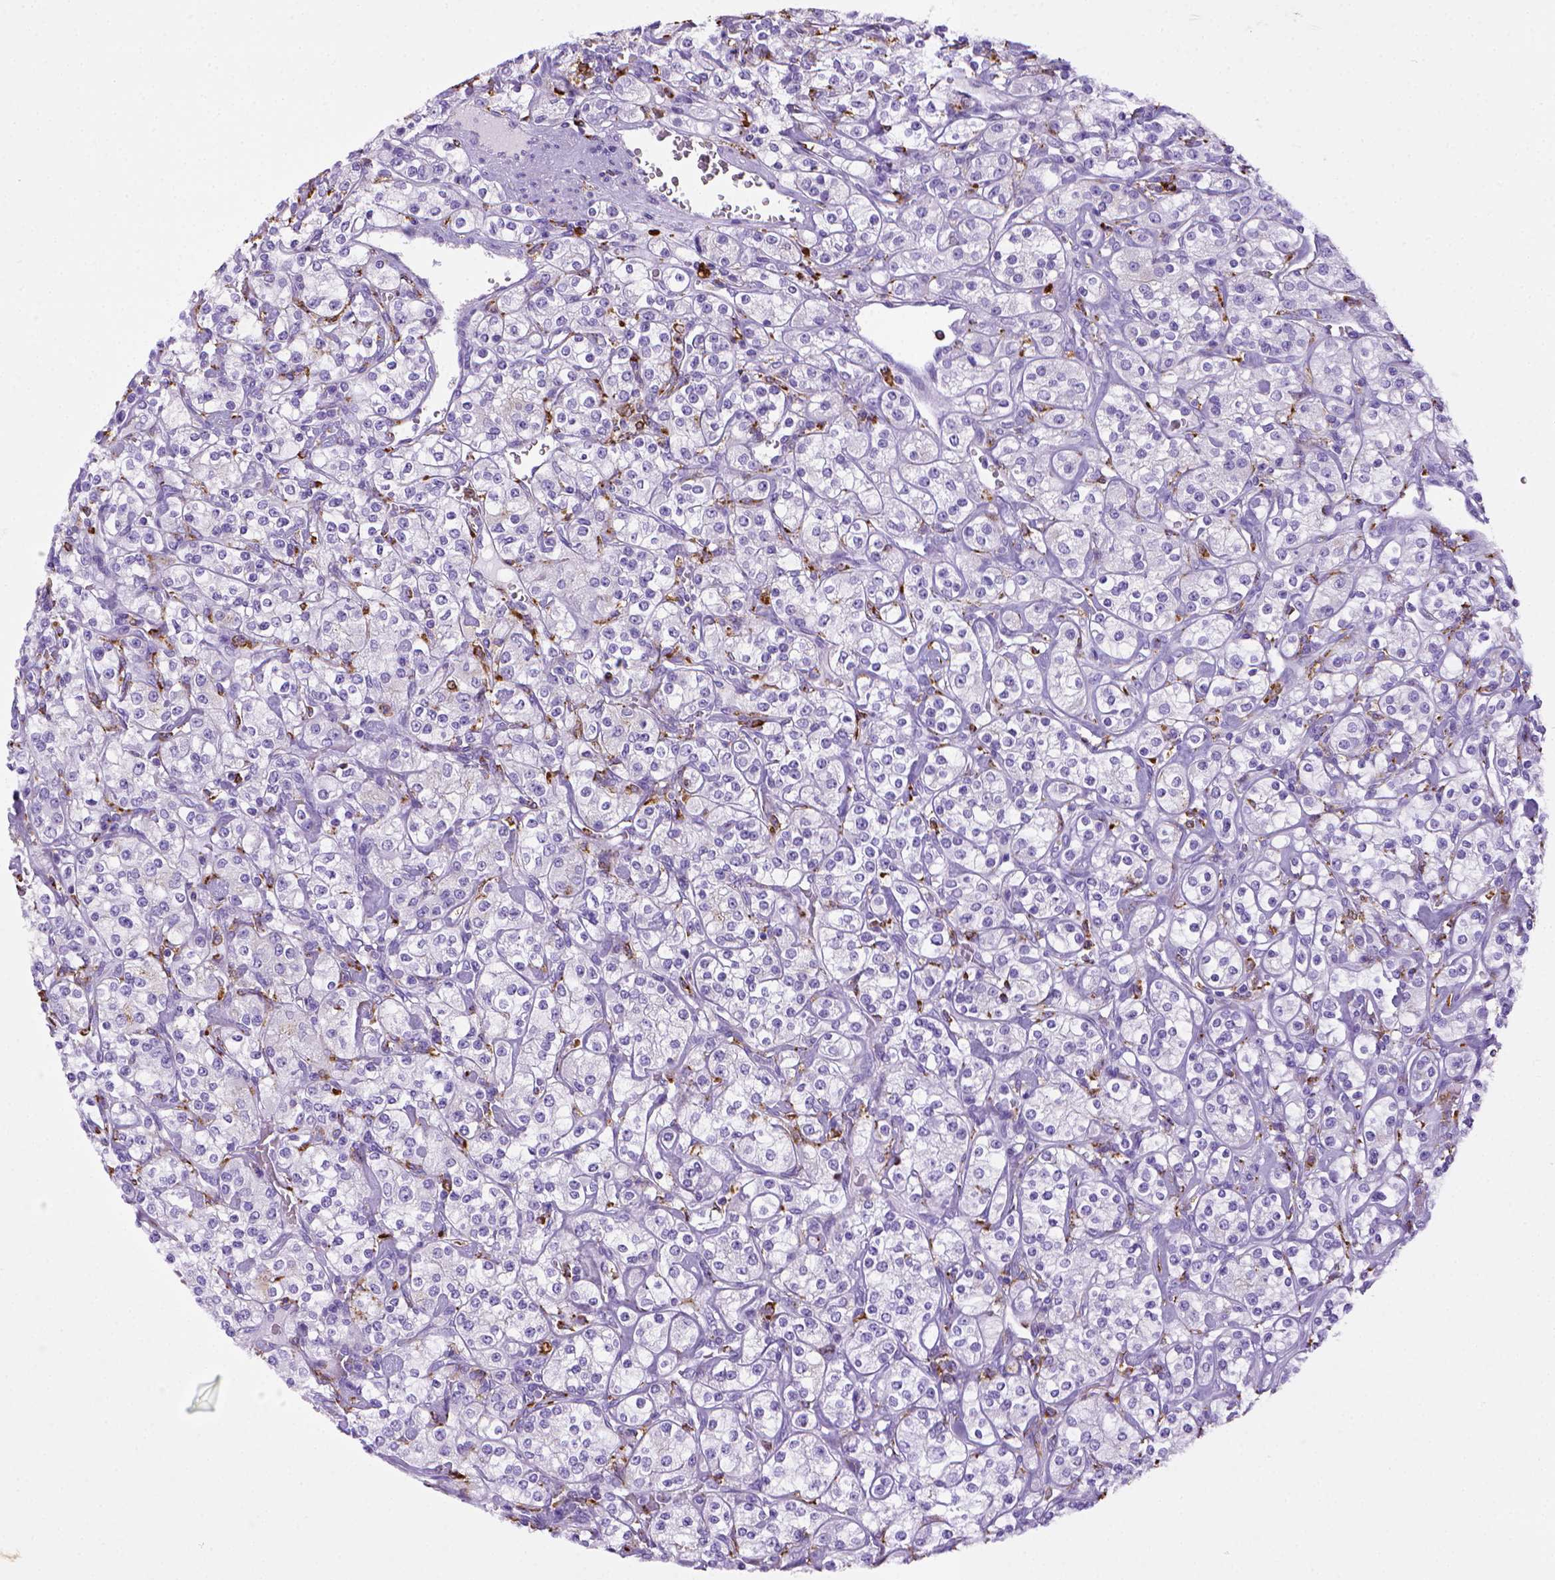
{"staining": {"intensity": "negative", "quantity": "none", "location": "none"}, "tissue": "renal cancer", "cell_type": "Tumor cells", "image_type": "cancer", "snomed": [{"axis": "morphology", "description": "Adenocarcinoma, NOS"}, {"axis": "topography", "description": "Kidney"}], "caption": "Tumor cells are negative for protein expression in human renal cancer.", "gene": "CD68", "patient": {"sex": "male", "age": 77}}